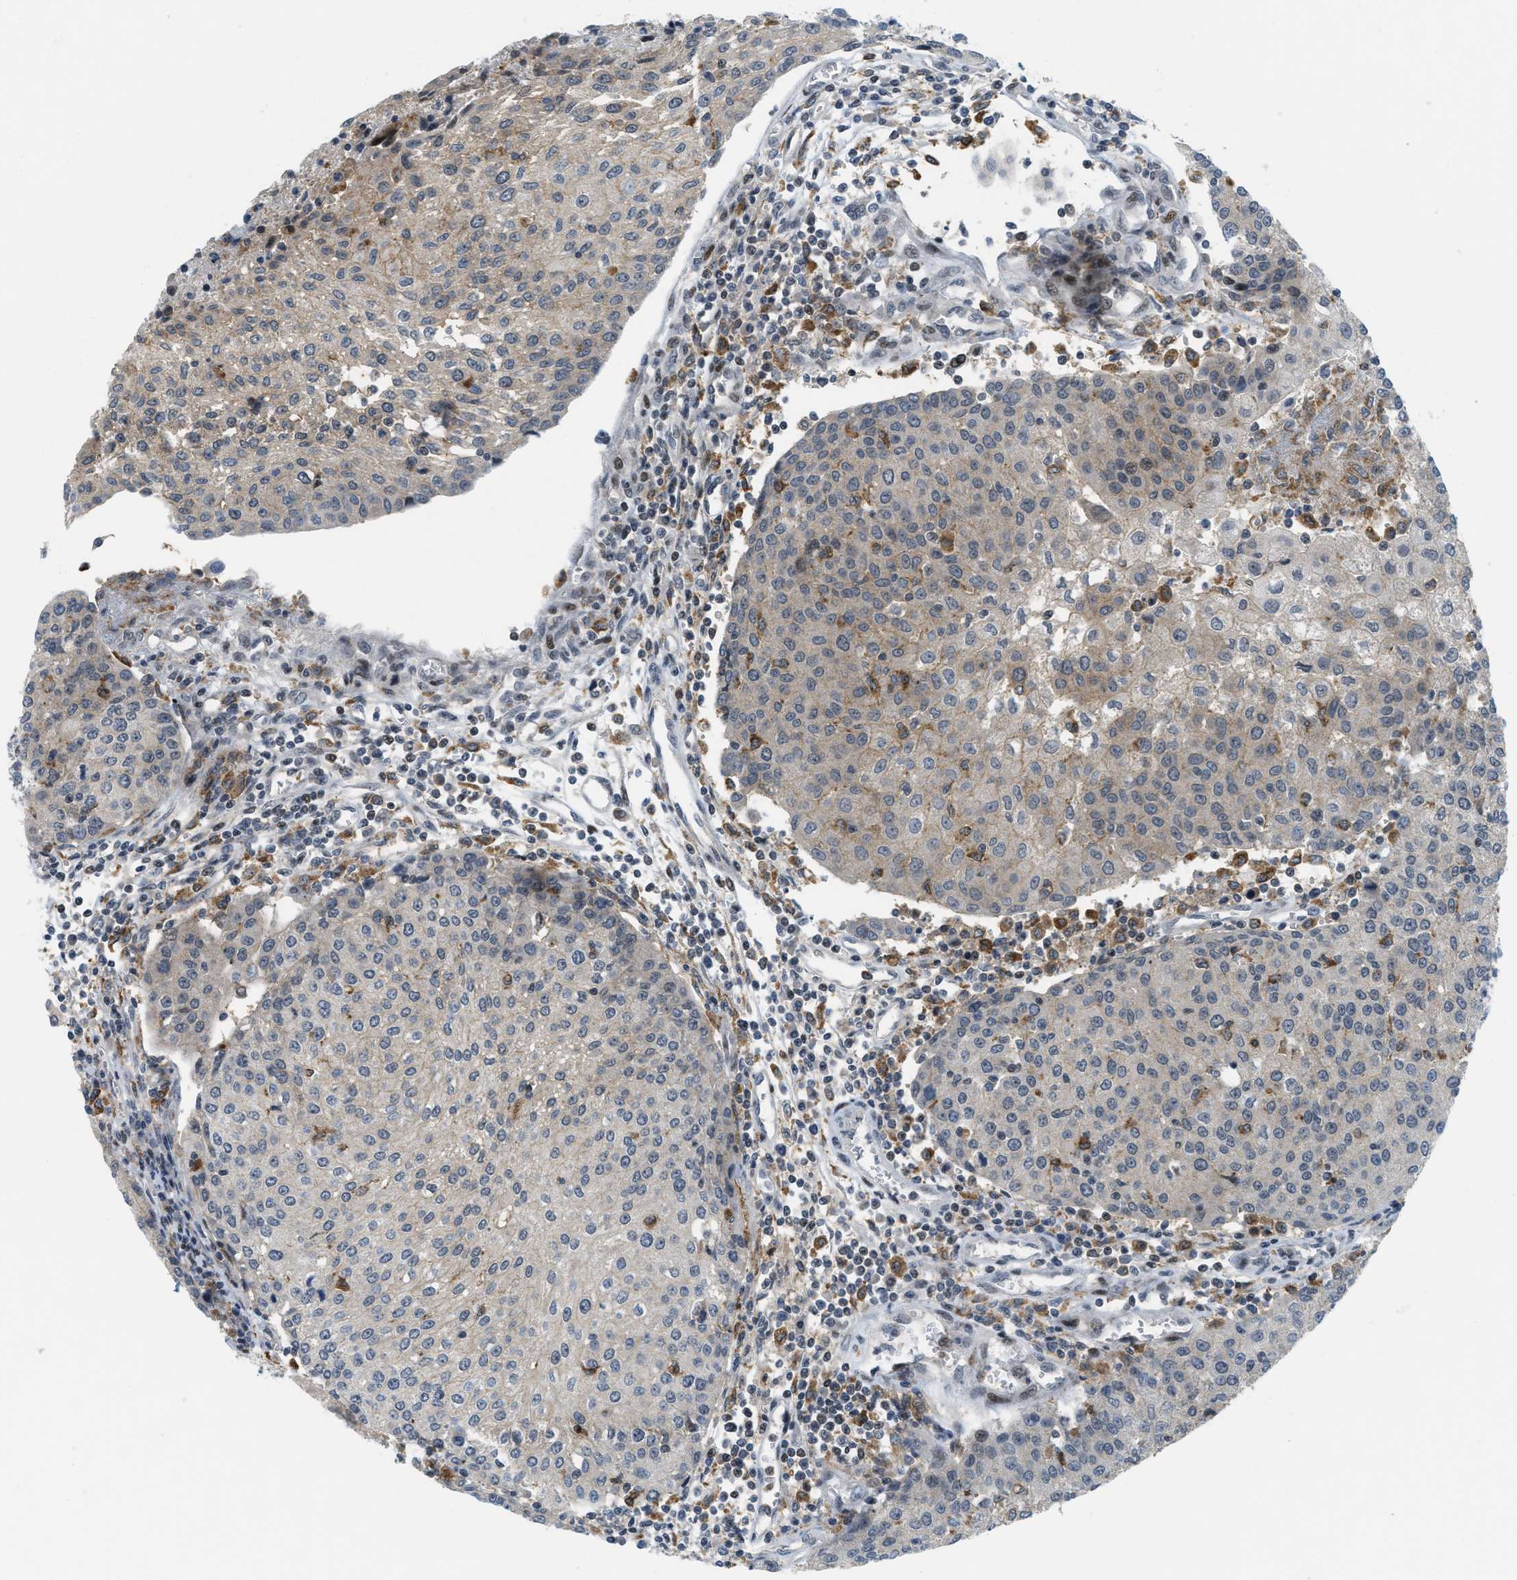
{"staining": {"intensity": "weak", "quantity": "<25%", "location": "cytoplasmic/membranous"}, "tissue": "urothelial cancer", "cell_type": "Tumor cells", "image_type": "cancer", "snomed": [{"axis": "morphology", "description": "Urothelial carcinoma, High grade"}, {"axis": "topography", "description": "Urinary bladder"}], "caption": "This is an immunohistochemistry micrograph of urothelial carcinoma (high-grade). There is no expression in tumor cells.", "gene": "ING1", "patient": {"sex": "female", "age": 85}}